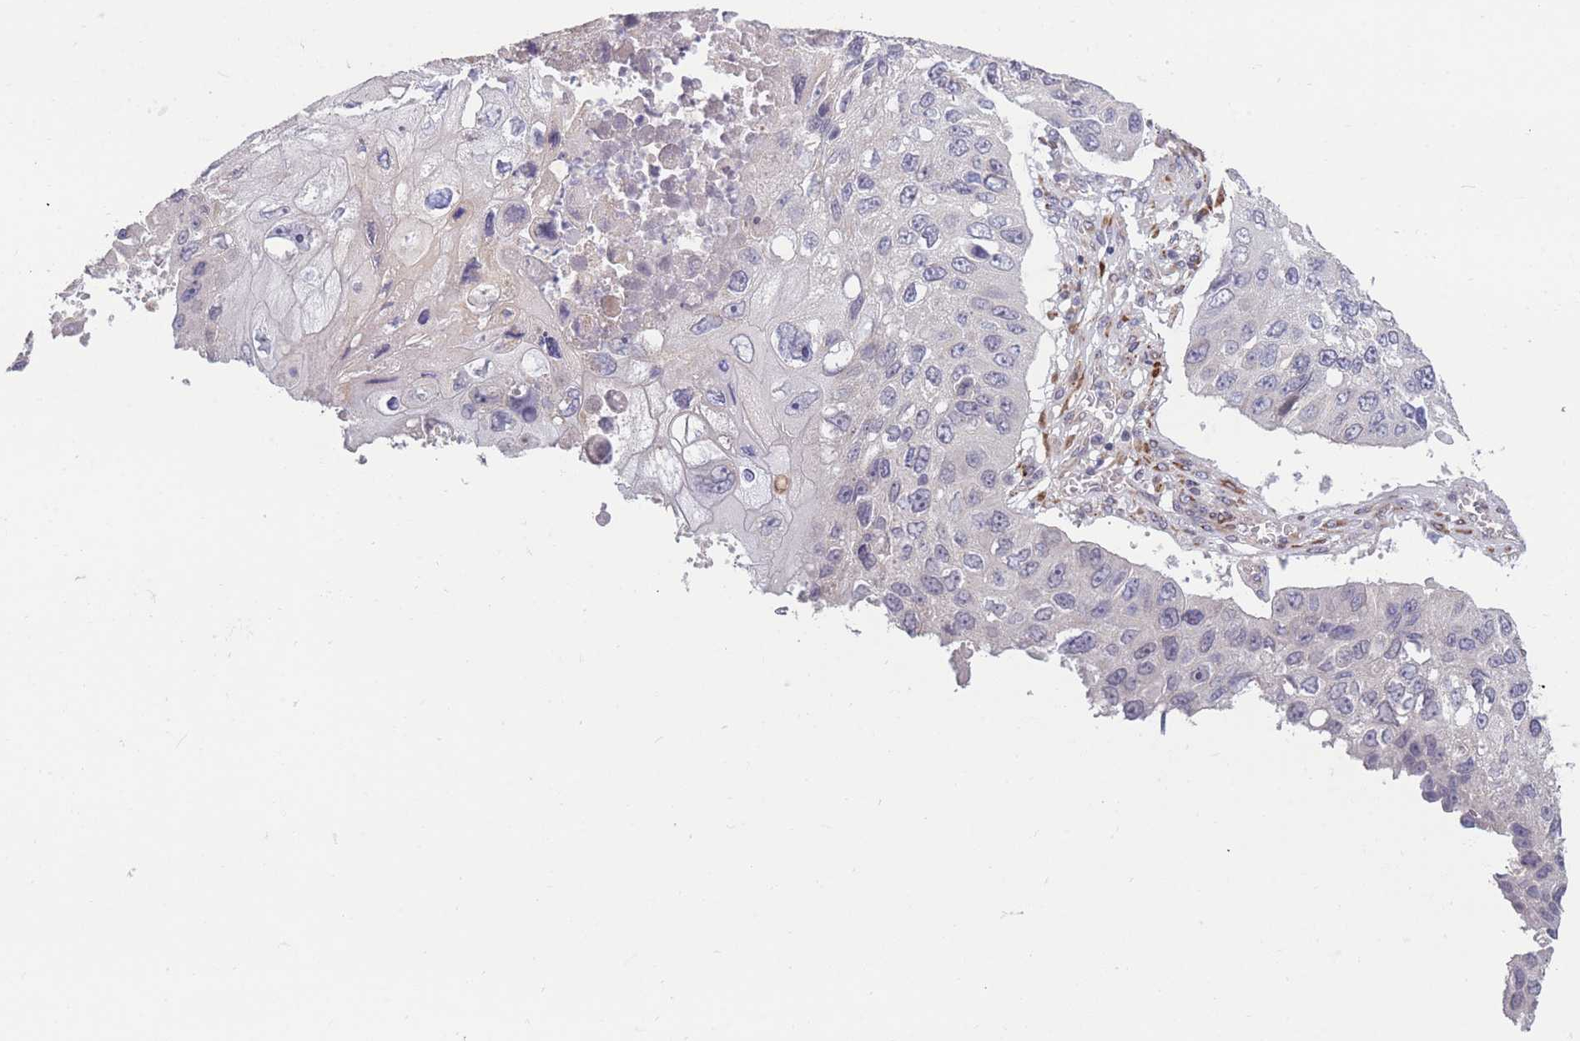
{"staining": {"intensity": "negative", "quantity": "none", "location": "none"}, "tissue": "lung cancer", "cell_type": "Tumor cells", "image_type": "cancer", "snomed": [{"axis": "morphology", "description": "Squamous cell carcinoma, NOS"}, {"axis": "topography", "description": "Lung"}], "caption": "This is an IHC photomicrograph of squamous cell carcinoma (lung). There is no expression in tumor cells.", "gene": "CCNQ", "patient": {"sex": "male", "age": 61}}